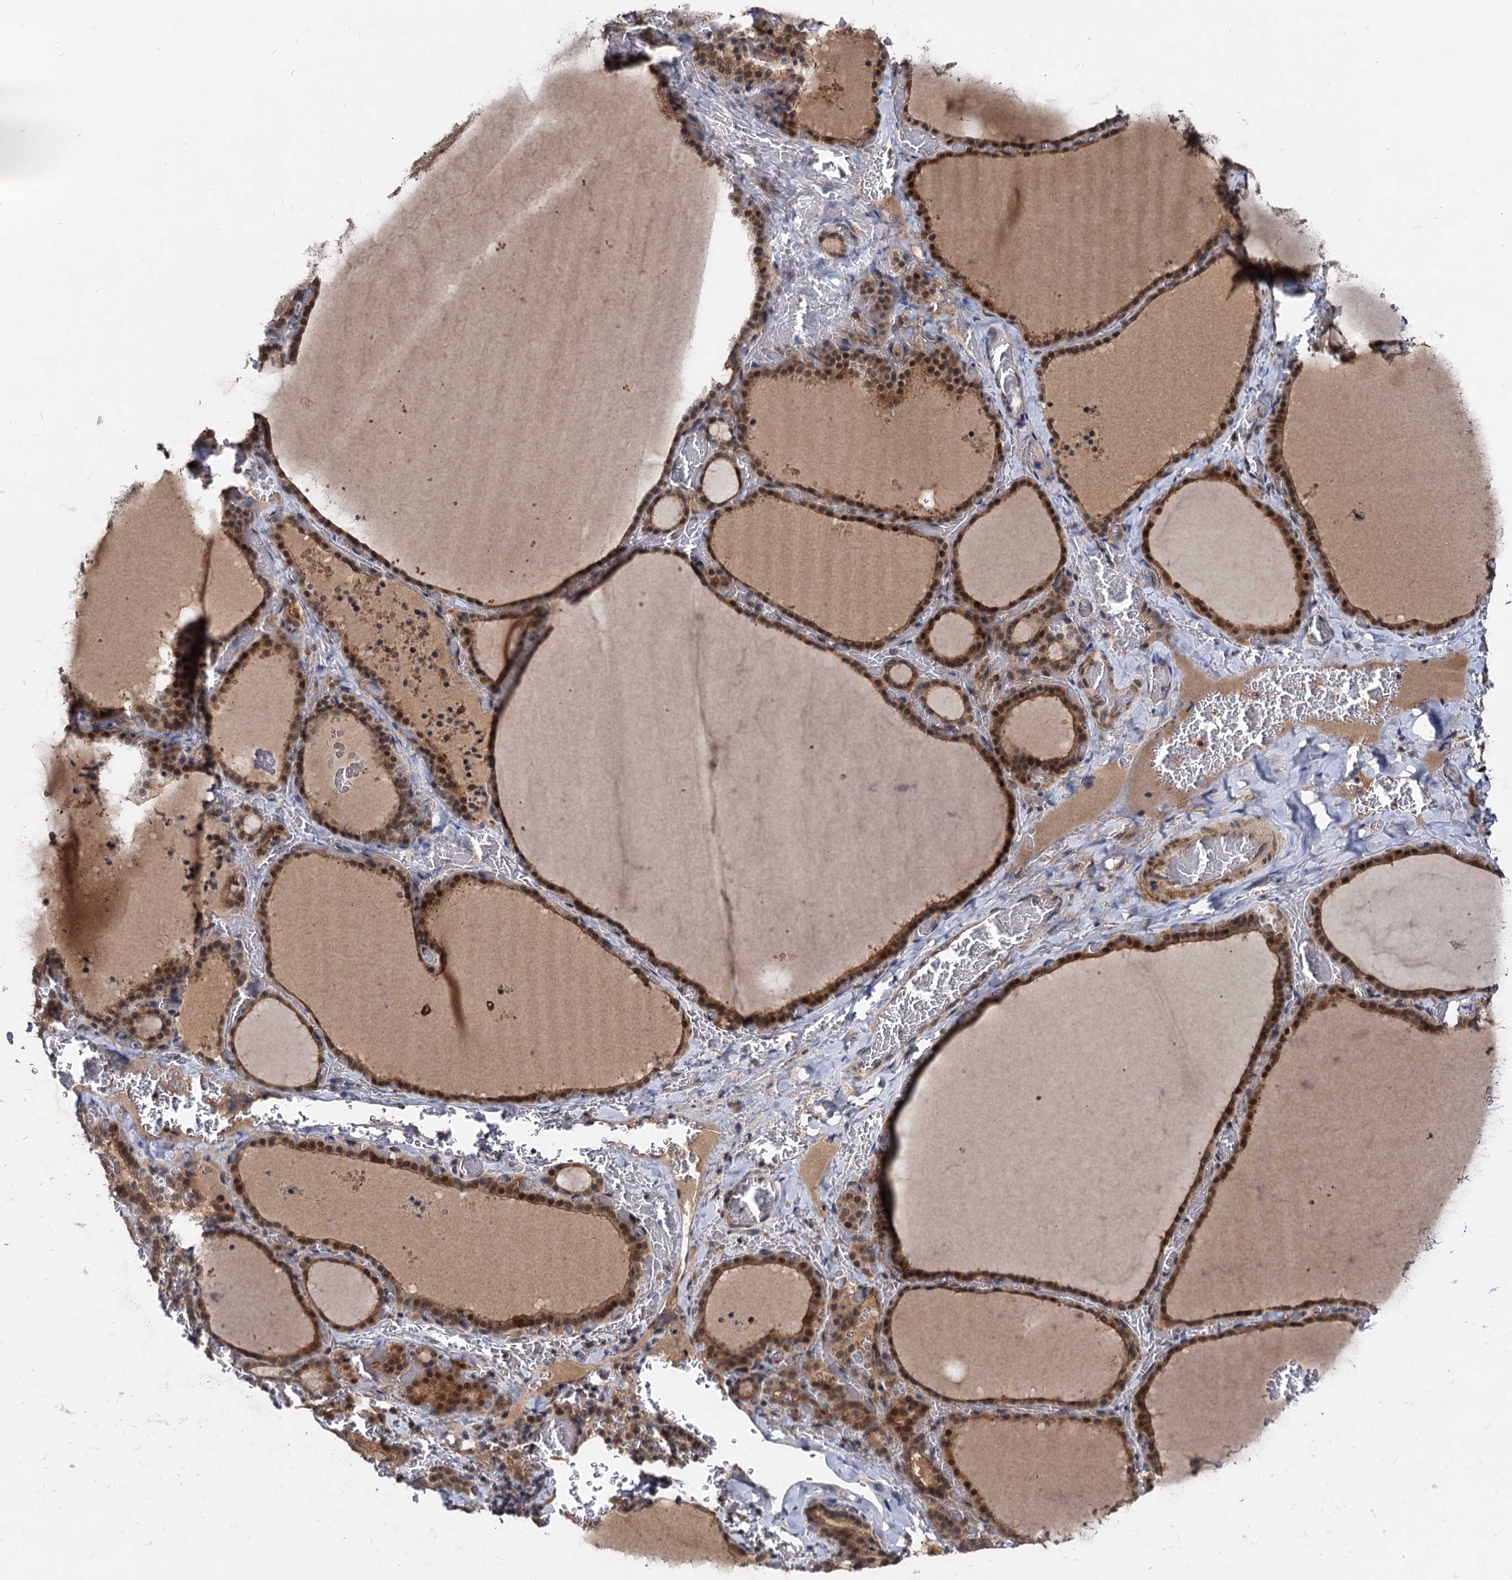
{"staining": {"intensity": "moderate", "quantity": ">75%", "location": "cytoplasmic/membranous,nuclear"}, "tissue": "thyroid gland", "cell_type": "Glandular cells", "image_type": "normal", "snomed": [{"axis": "morphology", "description": "Normal tissue, NOS"}, {"axis": "topography", "description": "Thyroid gland"}], "caption": "High-power microscopy captured an immunohistochemistry histopathology image of normal thyroid gland, revealing moderate cytoplasmic/membranous,nuclear positivity in approximately >75% of glandular cells.", "gene": "RITA1", "patient": {"sex": "female", "age": 39}}